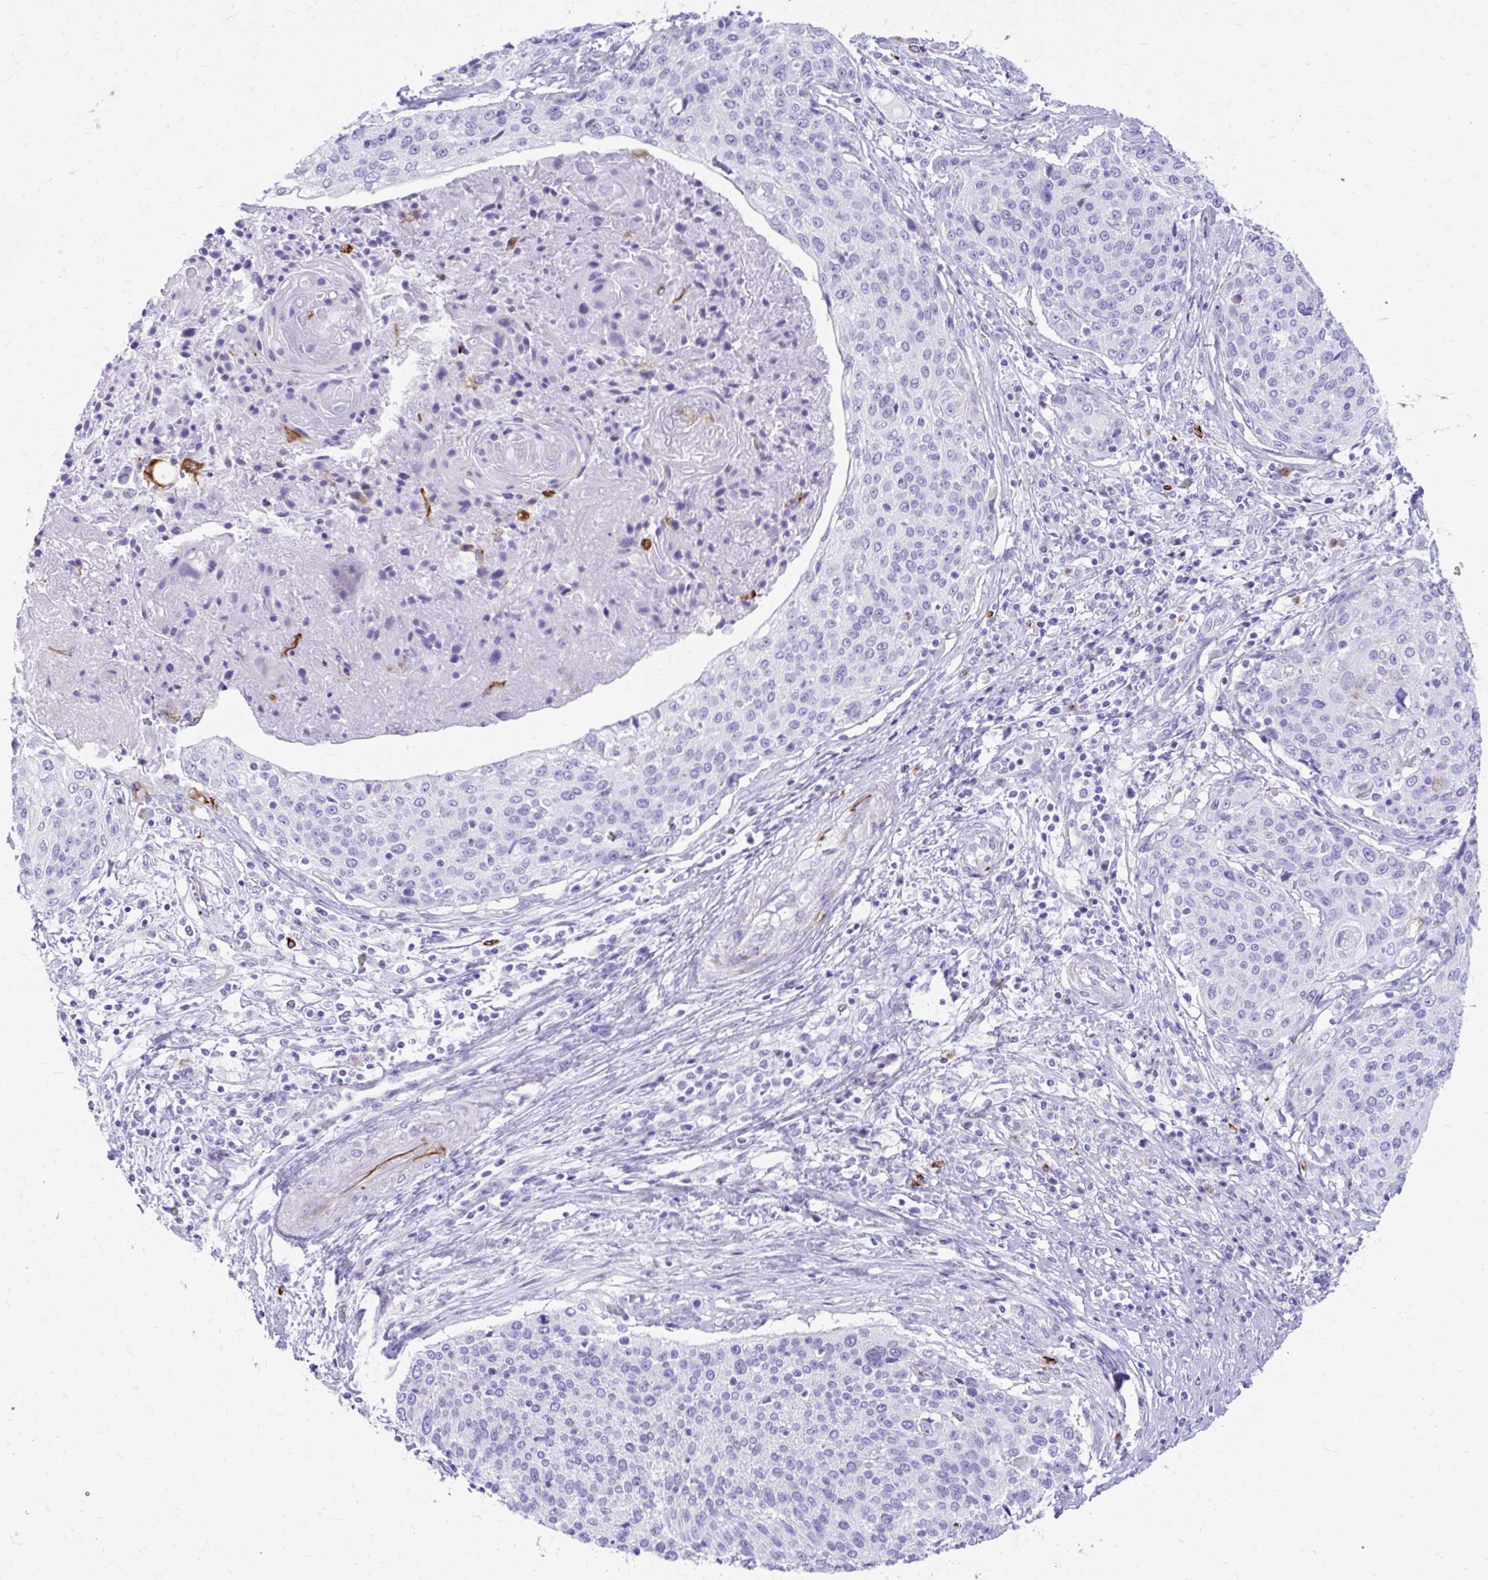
{"staining": {"intensity": "negative", "quantity": "none", "location": "none"}, "tissue": "cervical cancer", "cell_type": "Tumor cells", "image_type": "cancer", "snomed": [{"axis": "morphology", "description": "Squamous cell carcinoma, NOS"}, {"axis": "topography", "description": "Cervix"}], "caption": "IHC image of cervical cancer stained for a protein (brown), which shows no positivity in tumor cells. Nuclei are stained in blue.", "gene": "ZNF699", "patient": {"sex": "female", "age": 31}}